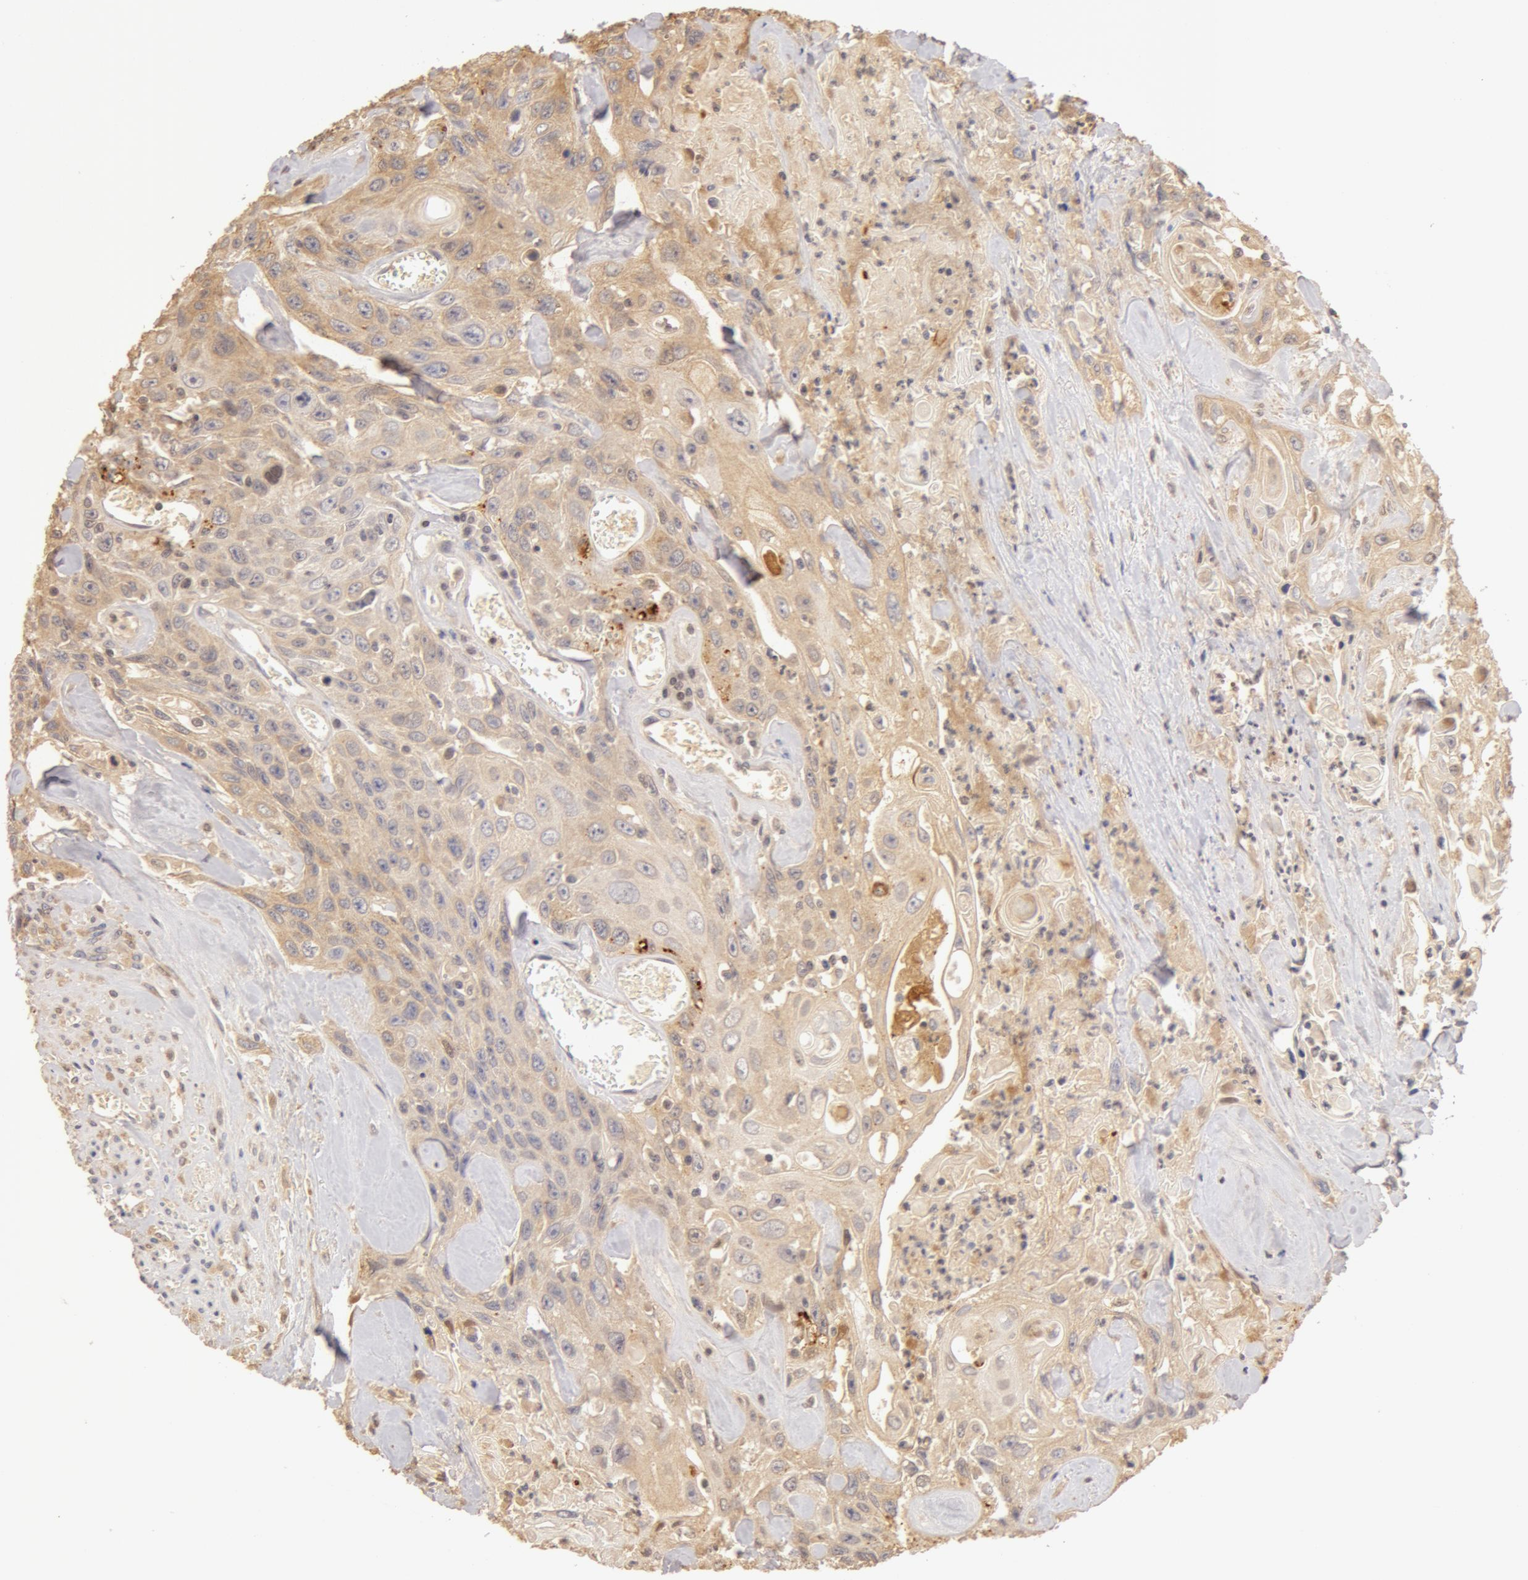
{"staining": {"intensity": "weak", "quantity": ">75%", "location": "cytoplasmic/membranous"}, "tissue": "urothelial cancer", "cell_type": "Tumor cells", "image_type": "cancer", "snomed": [{"axis": "morphology", "description": "Urothelial carcinoma, High grade"}, {"axis": "topography", "description": "Urinary bladder"}], "caption": "High-power microscopy captured an IHC image of urothelial carcinoma (high-grade), revealing weak cytoplasmic/membranous staining in approximately >75% of tumor cells.", "gene": "TF", "patient": {"sex": "female", "age": 84}}